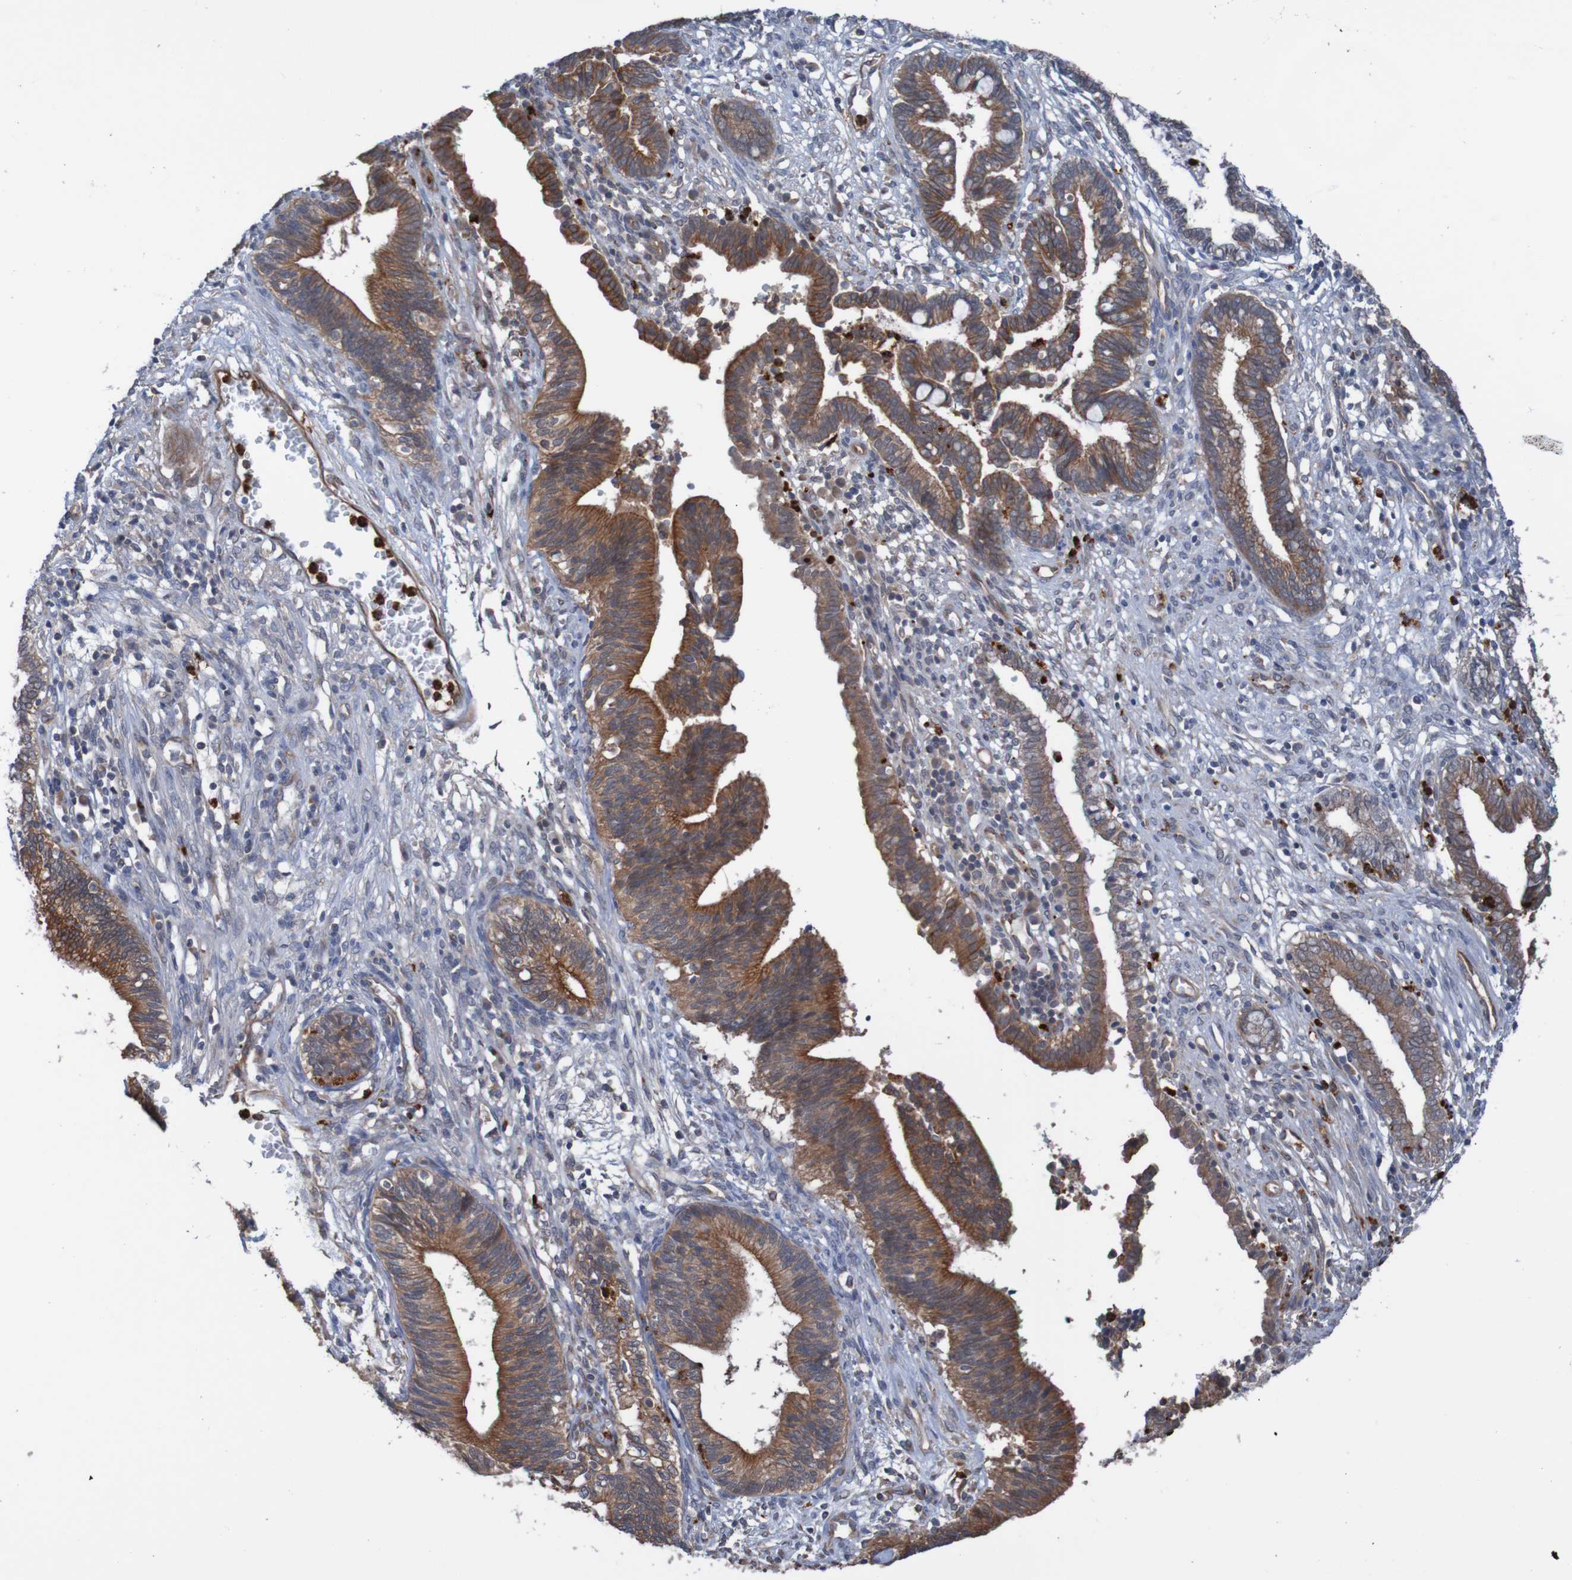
{"staining": {"intensity": "strong", "quantity": ">75%", "location": "cytoplasmic/membranous"}, "tissue": "cervical cancer", "cell_type": "Tumor cells", "image_type": "cancer", "snomed": [{"axis": "morphology", "description": "Adenocarcinoma, NOS"}, {"axis": "topography", "description": "Cervix"}], "caption": "This is a micrograph of immunohistochemistry staining of adenocarcinoma (cervical), which shows strong expression in the cytoplasmic/membranous of tumor cells.", "gene": "ST8SIA6", "patient": {"sex": "female", "age": 44}}